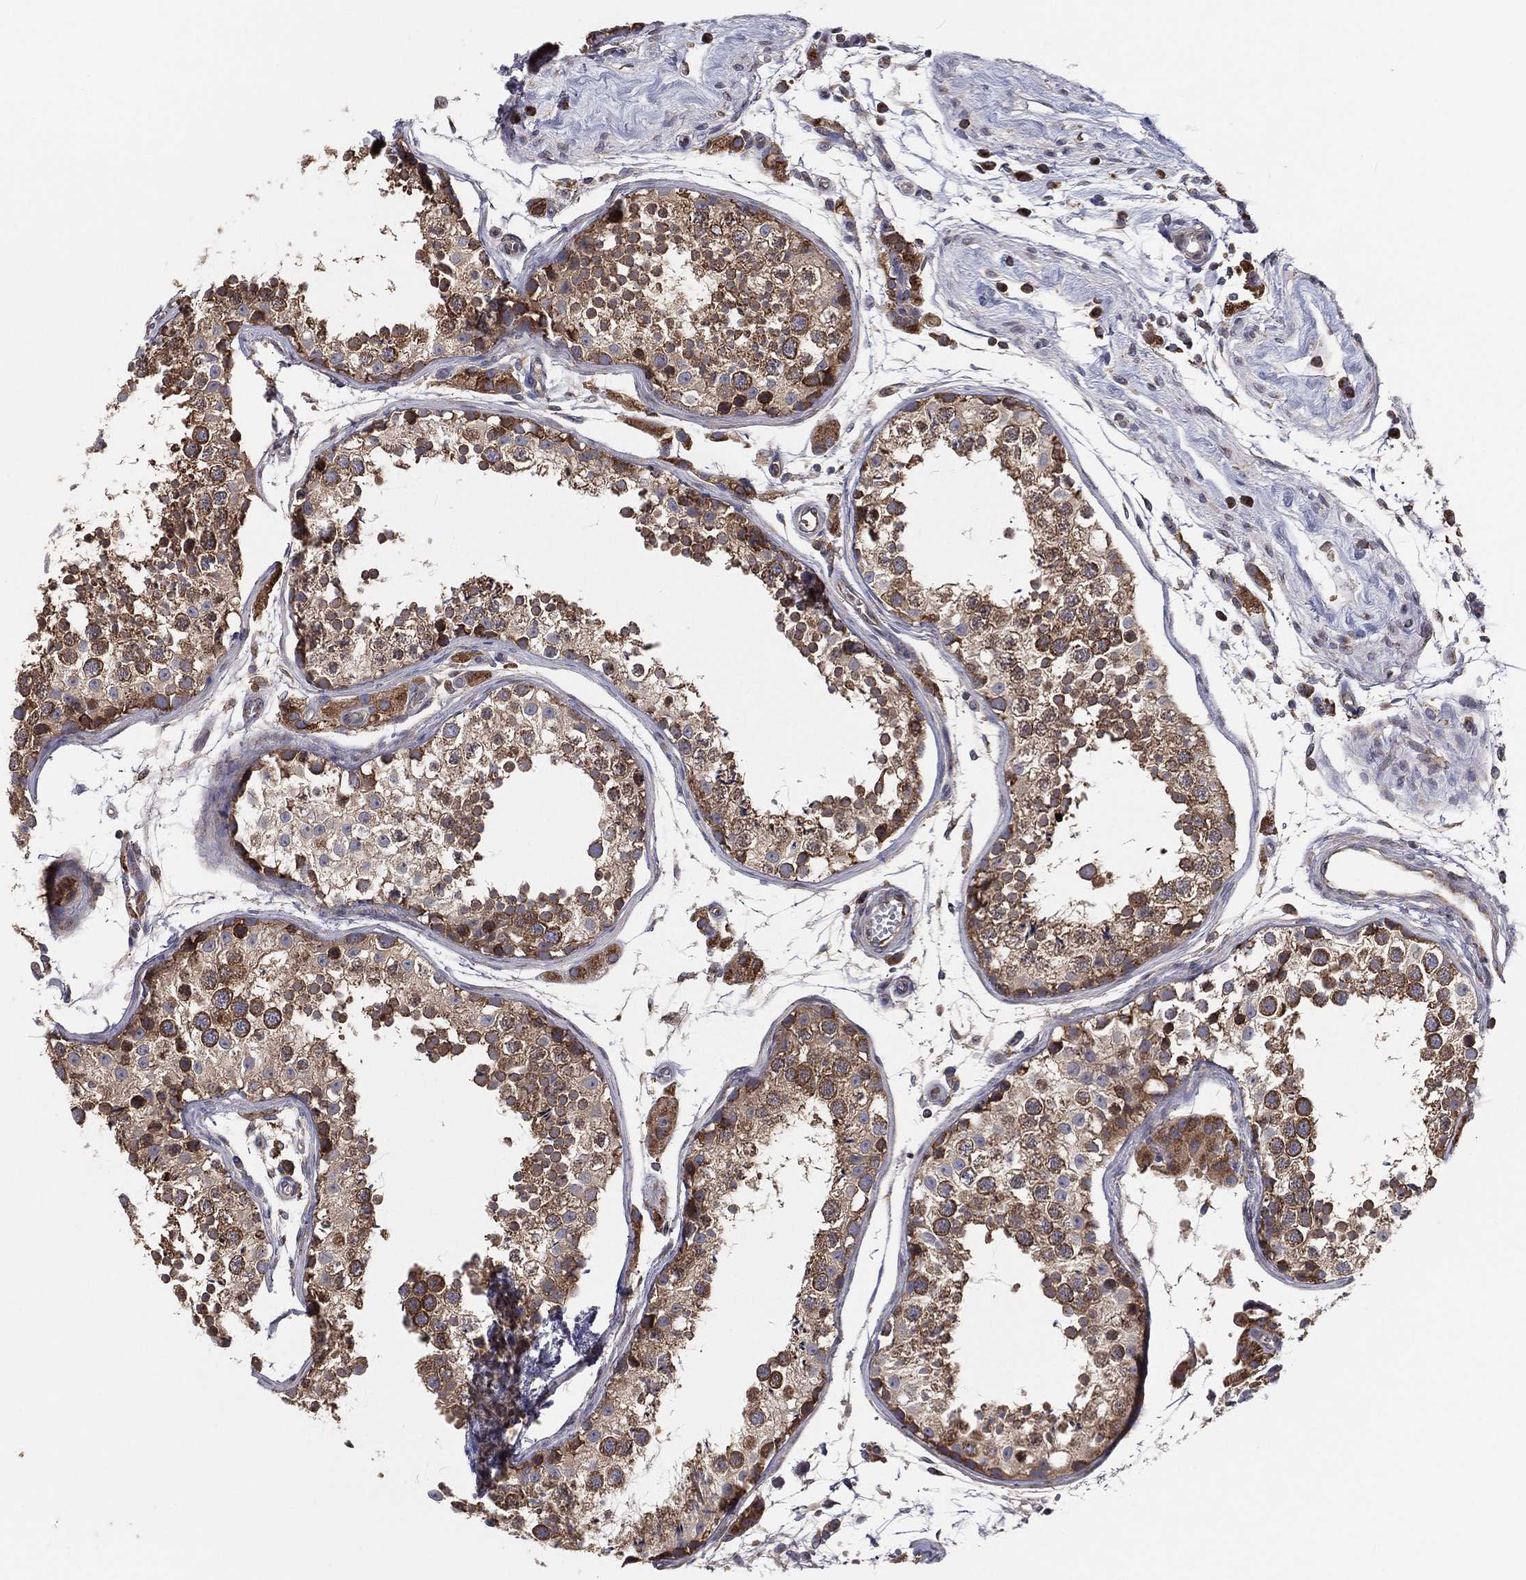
{"staining": {"intensity": "strong", "quantity": "<25%", "location": "cytoplasmic/membranous,nuclear"}, "tissue": "testis", "cell_type": "Cells in seminiferous ducts", "image_type": "normal", "snomed": [{"axis": "morphology", "description": "Normal tissue, NOS"}, {"axis": "topography", "description": "Testis"}], "caption": "Protein staining of normal testis reveals strong cytoplasmic/membranous,nuclear staining in about <25% of cells in seminiferous ducts.", "gene": "EIF2B5", "patient": {"sex": "male", "age": 29}}